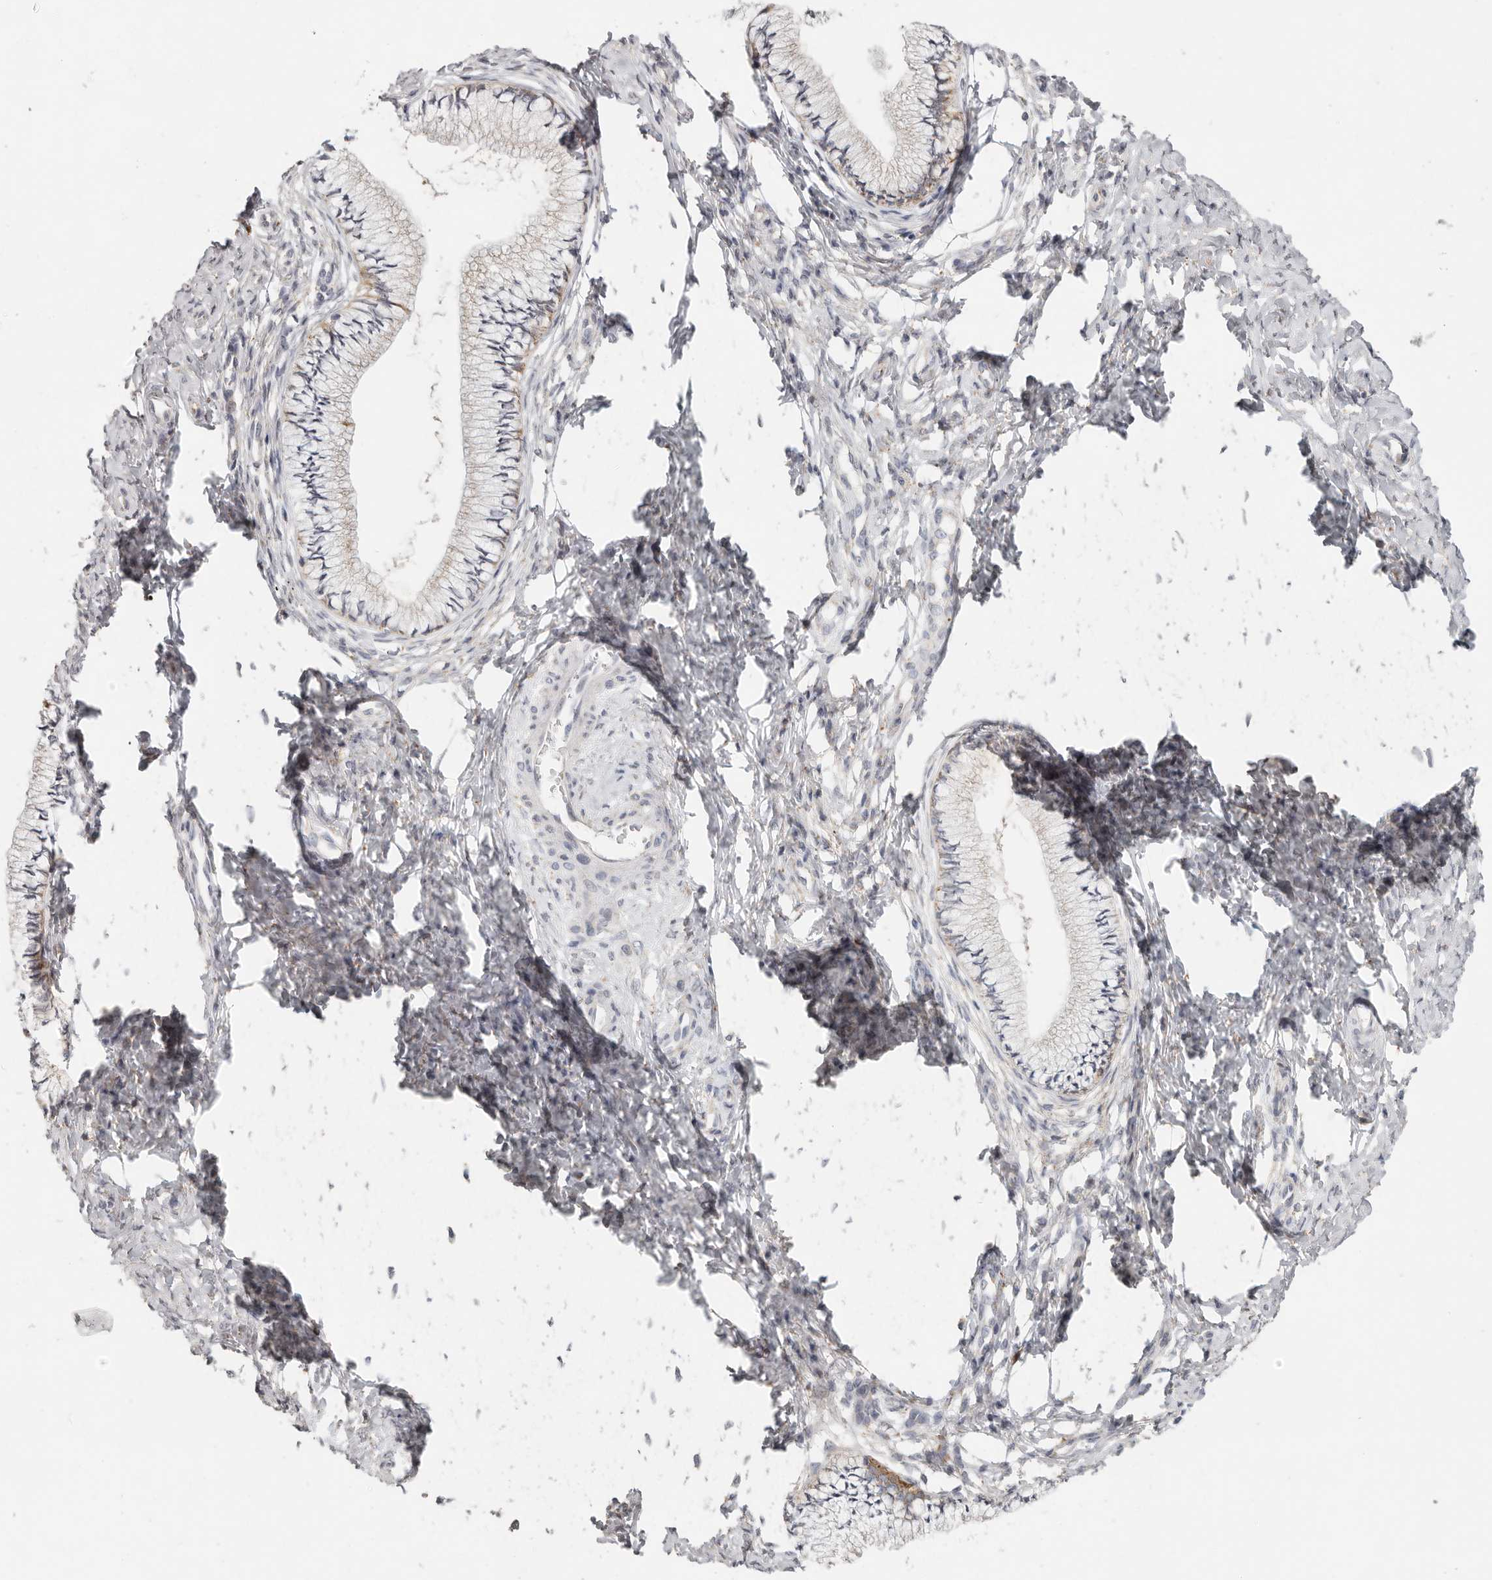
{"staining": {"intensity": "negative", "quantity": "none", "location": "none"}, "tissue": "cervix", "cell_type": "Glandular cells", "image_type": "normal", "snomed": [{"axis": "morphology", "description": "Normal tissue, NOS"}, {"axis": "topography", "description": "Cervix"}], "caption": "Human cervix stained for a protein using immunohistochemistry (IHC) exhibits no staining in glandular cells.", "gene": "IL32", "patient": {"sex": "female", "age": 36}}